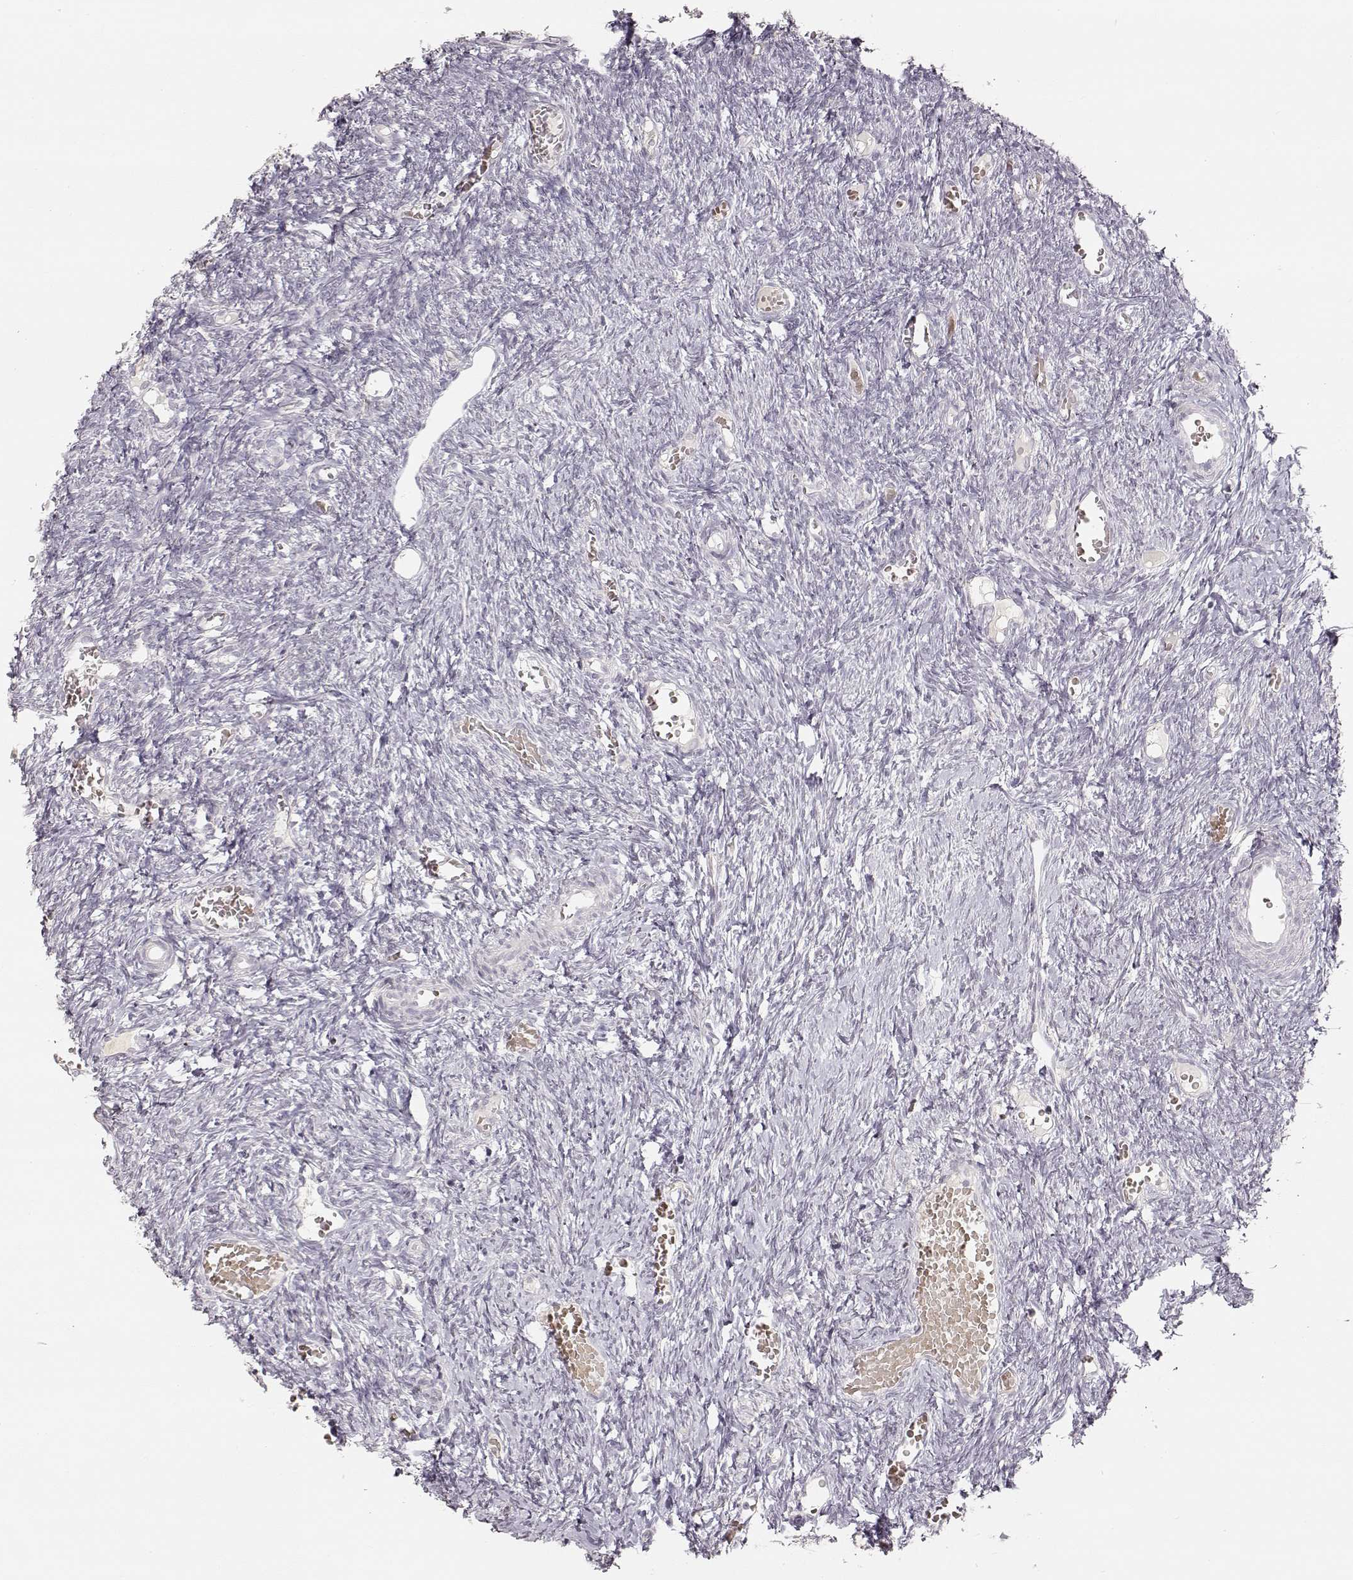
{"staining": {"intensity": "negative", "quantity": "none", "location": "none"}, "tissue": "ovary", "cell_type": "Ovarian stroma cells", "image_type": "normal", "snomed": [{"axis": "morphology", "description": "Normal tissue, NOS"}, {"axis": "topography", "description": "Ovary"}], "caption": "Micrograph shows no protein expression in ovarian stroma cells of benign ovary.", "gene": "LAMC2", "patient": {"sex": "female", "age": 39}}